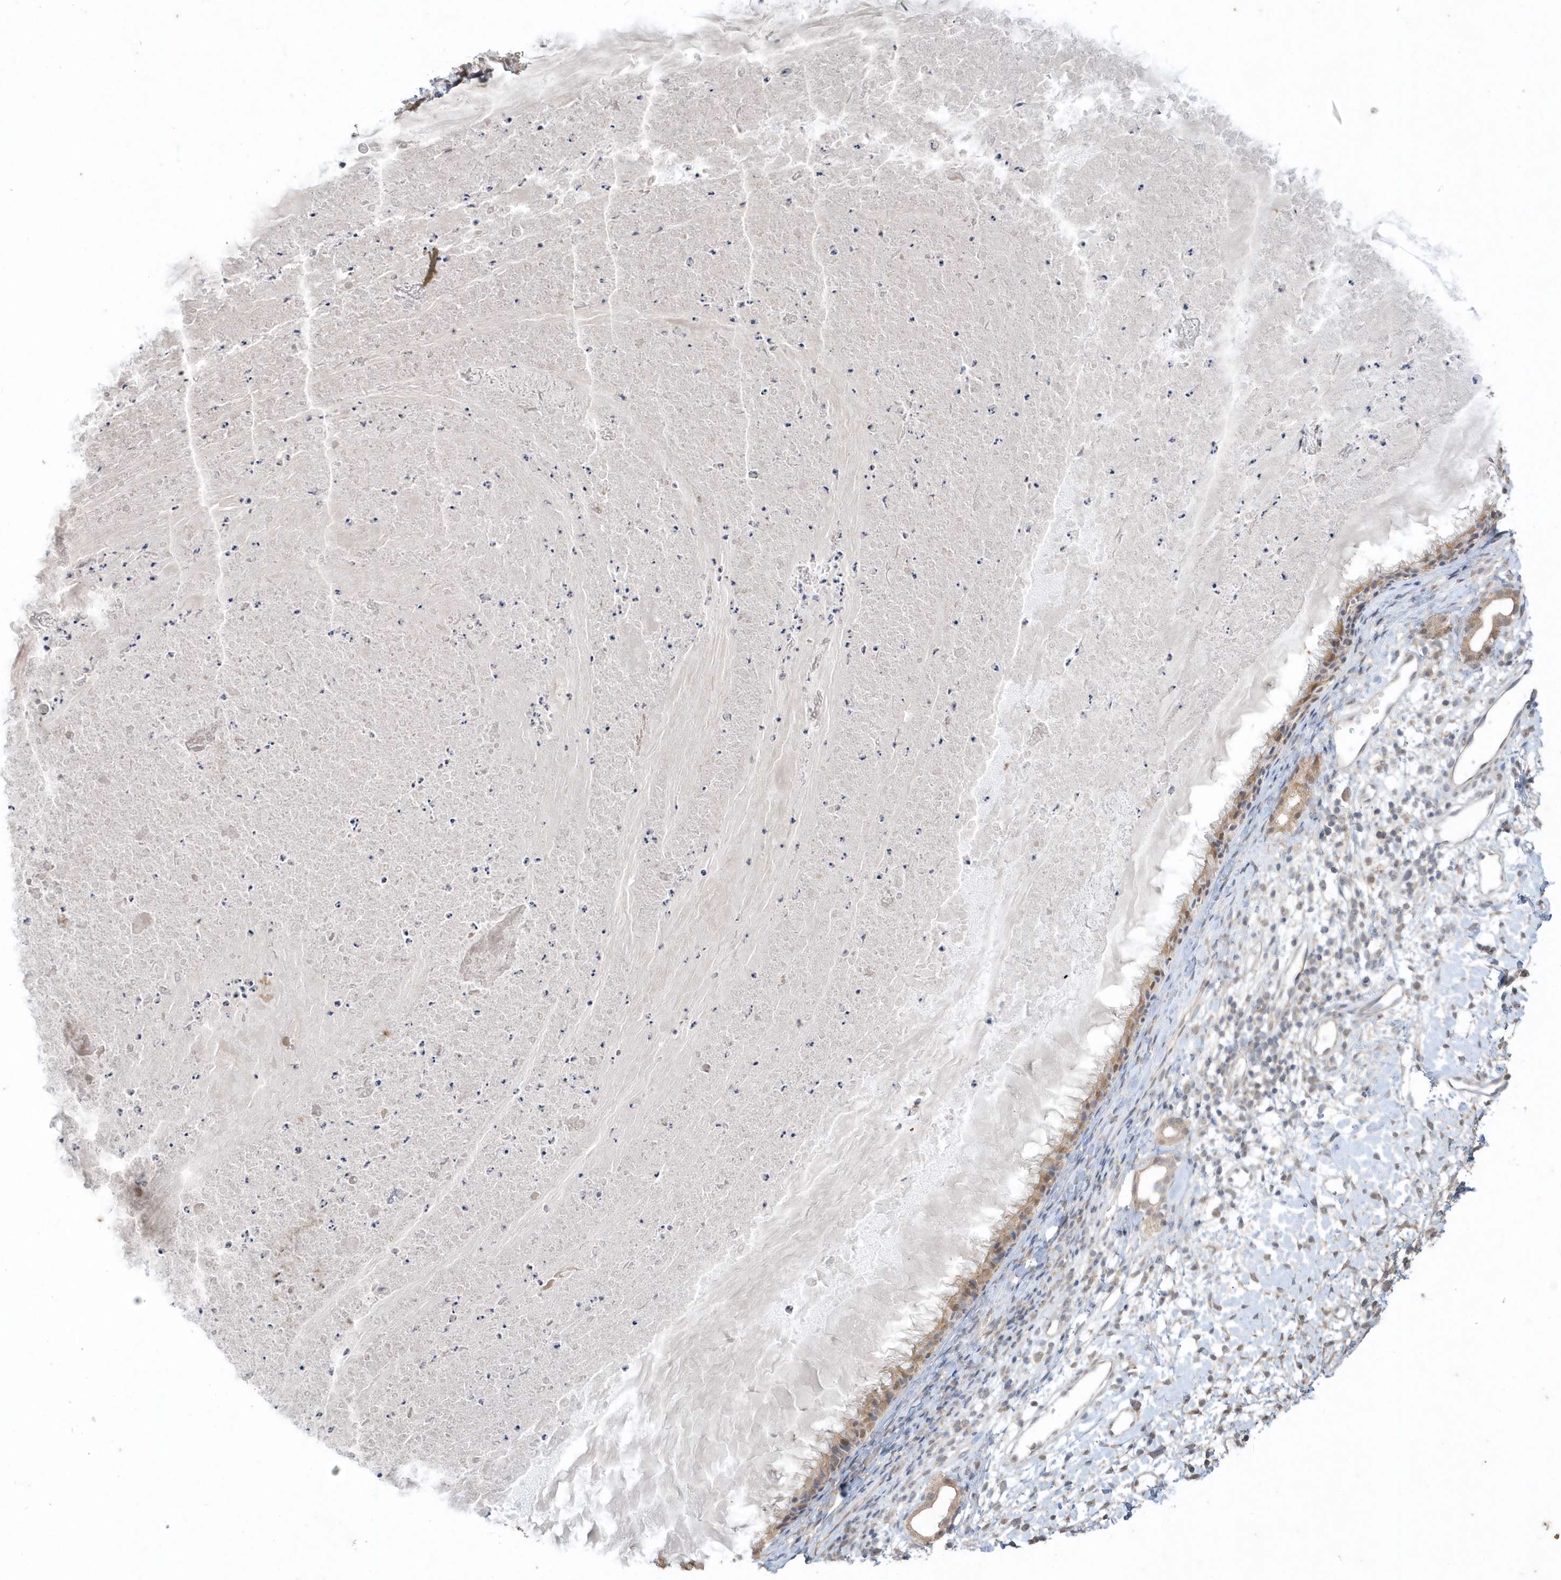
{"staining": {"intensity": "moderate", "quantity": ">75%", "location": "cytoplasmic/membranous"}, "tissue": "nasopharynx", "cell_type": "Respiratory epithelial cells", "image_type": "normal", "snomed": [{"axis": "morphology", "description": "Normal tissue, NOS"}, {"axis": "topography", "description": "Nasopharynx"}], "caption": "Protein expression analysis of benign nasopharynx displays moderate cytoplasmic/membranous positivity in approximately >75% of respiratory epithelial cells. (IHC, brightfield microscopy, high magnification).", "gene": "AKR7A2", "patient": {"sex": "male", "age": 22}}